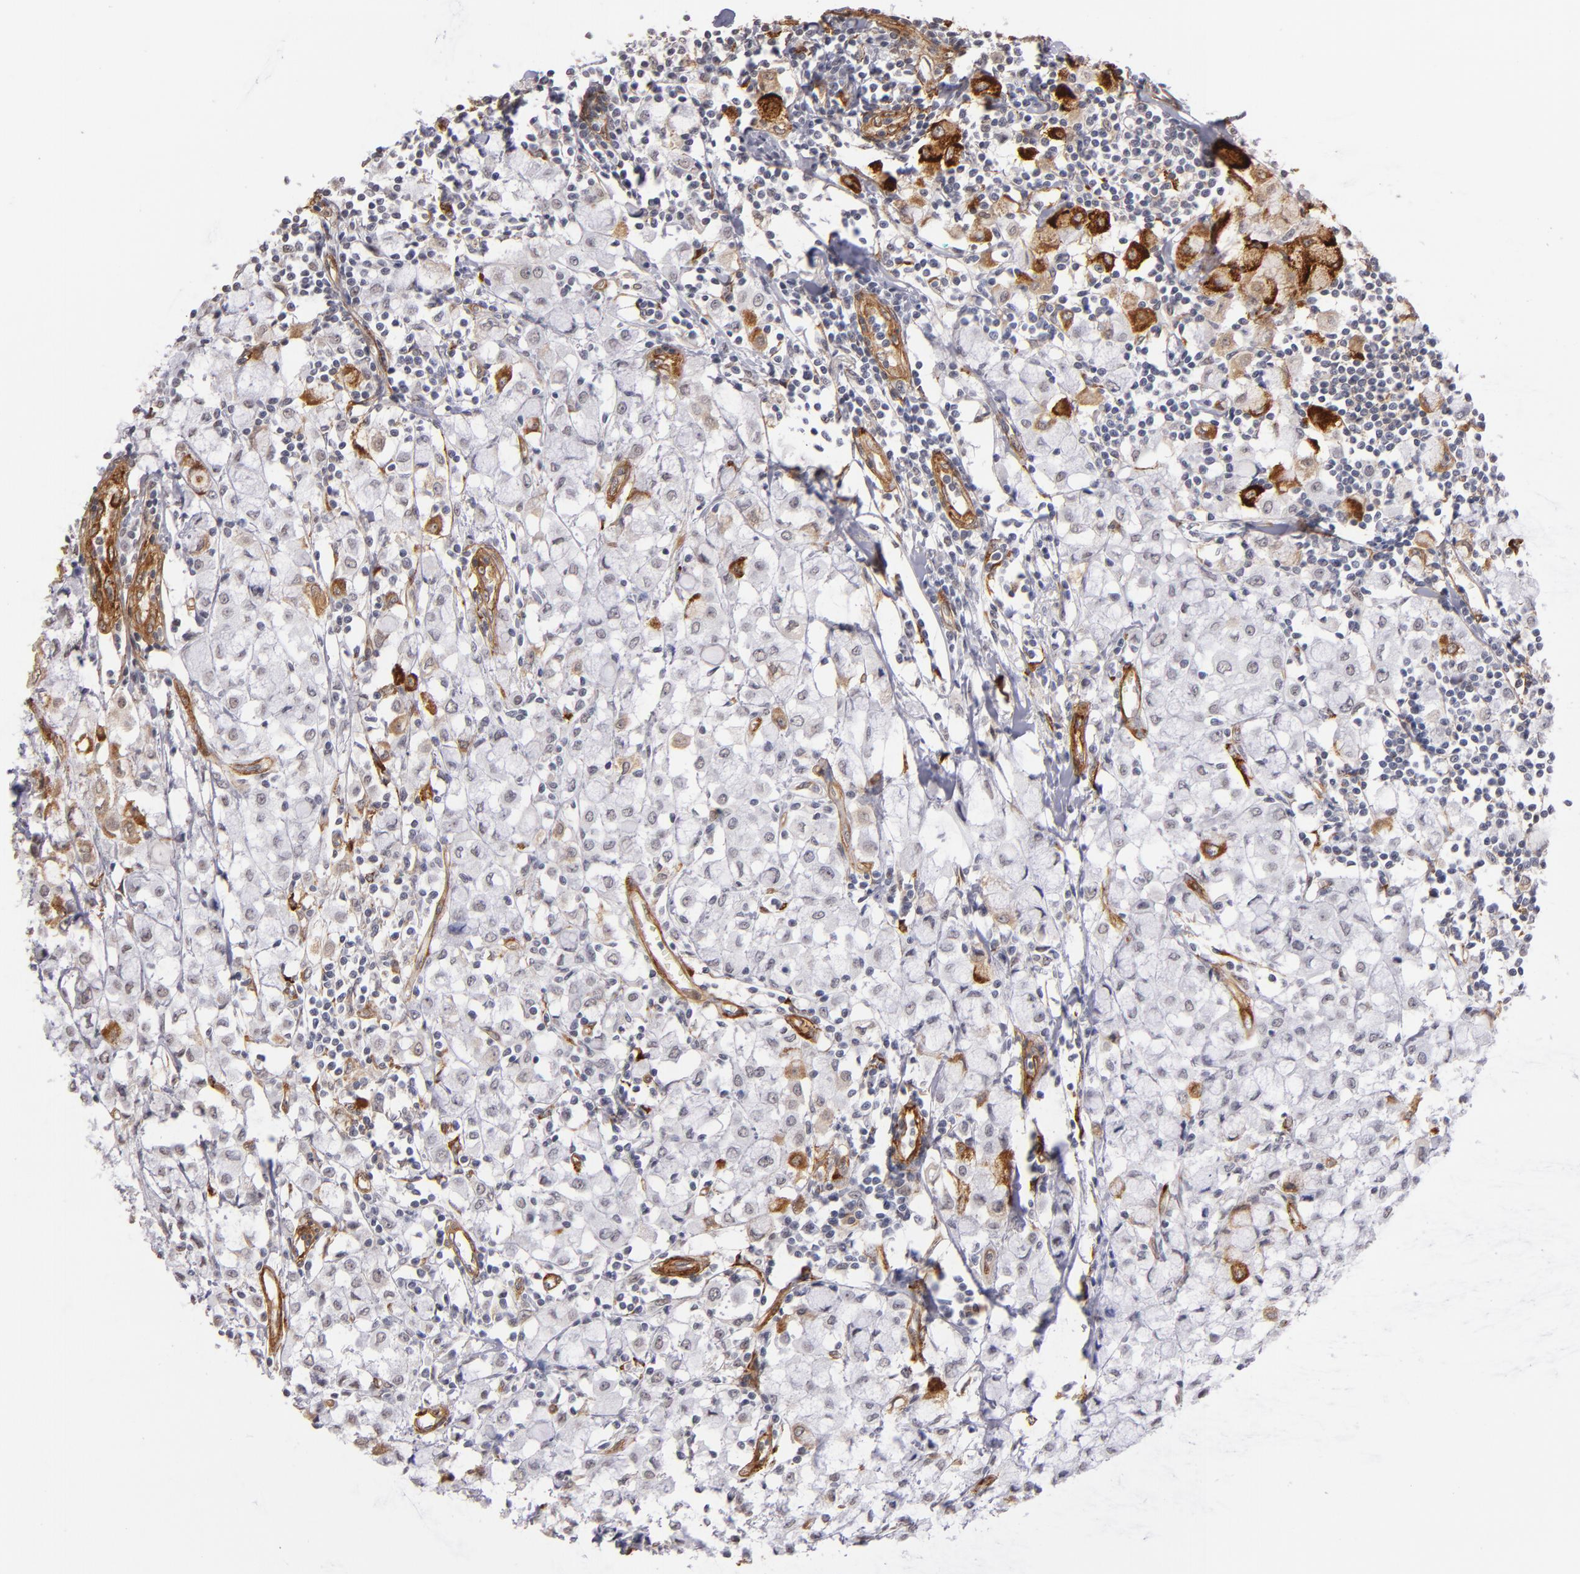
{"staining": {"intensity": "negative", "quantity": "none", "location": "none"}, "tissue": "breast cancer", "cell_type": "Tumor cells", "image_type": "cancer", "snomed": [{"axis": "morphology", "description": "Lobular carcinoma"}, {"axis": "topography", "description": "Breast"}], "caption": "Immunohistochemistry (IHC) histopathology image of neoplastic tissue: lobular carcinoma (breast) stained with DAB reveals no significant protein positivity in tumor cells.", "gene": "LAMC1", "patient": {"sex": "female", "age": 85}}